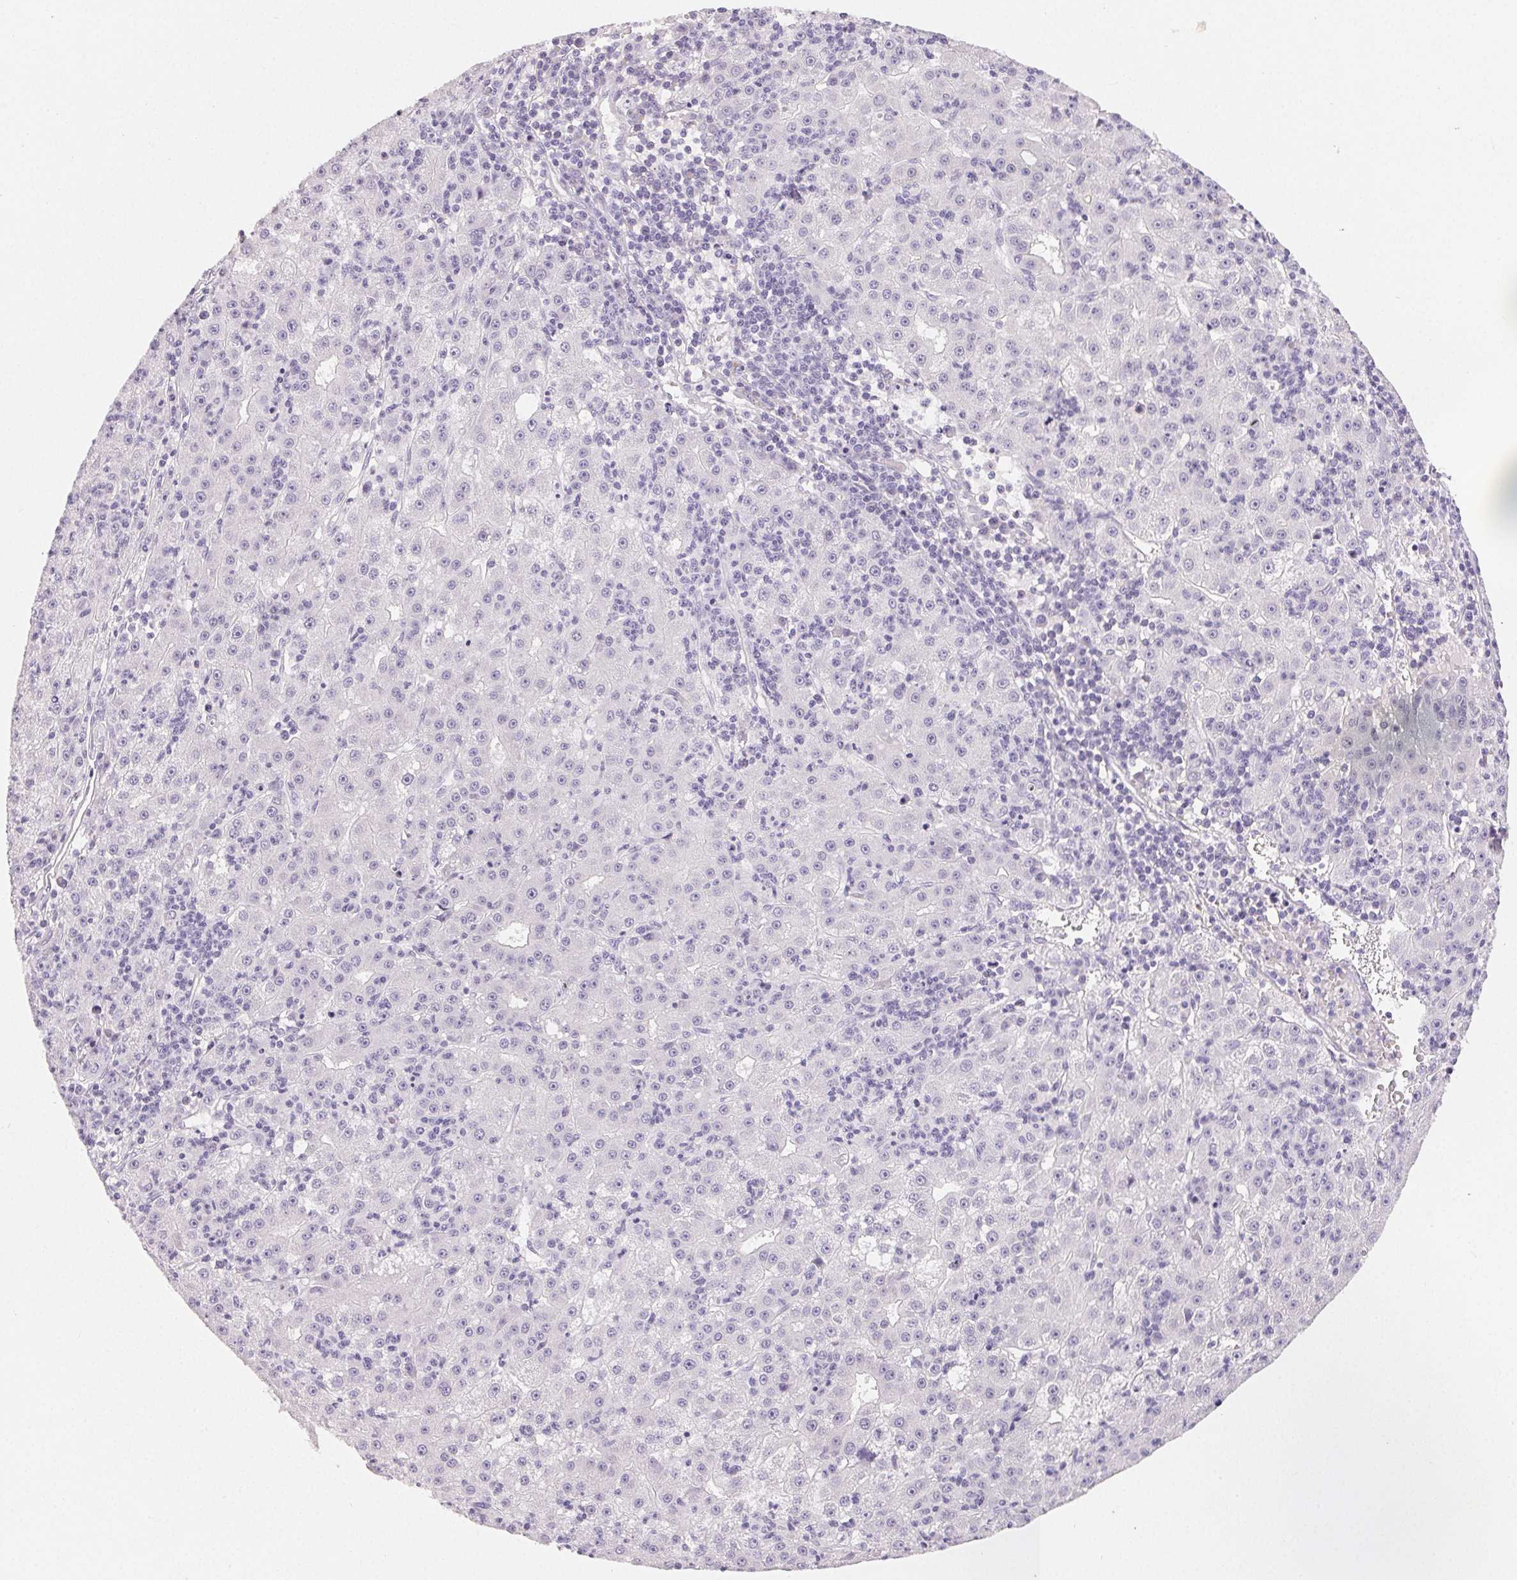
{"staining": {"intensity": "negative", "quantity": "none", "location": "none"}, "tissue": "liver cancer", "cell_type": "Tumor cells", "image_type": "cancer", "snomed": [{"axis": "morphology", "description": "Carcinoma, Hepatocellular, NOS"}, {"axis": "topography", "description": "Liver"}], "caption": "Liver hepatocellular carcinoma stained for a protein using immunohistochemistry demonstrates no expression tumor cells.", "gene": "MIOX", "patient": {"sex": "male", "age": 76}}